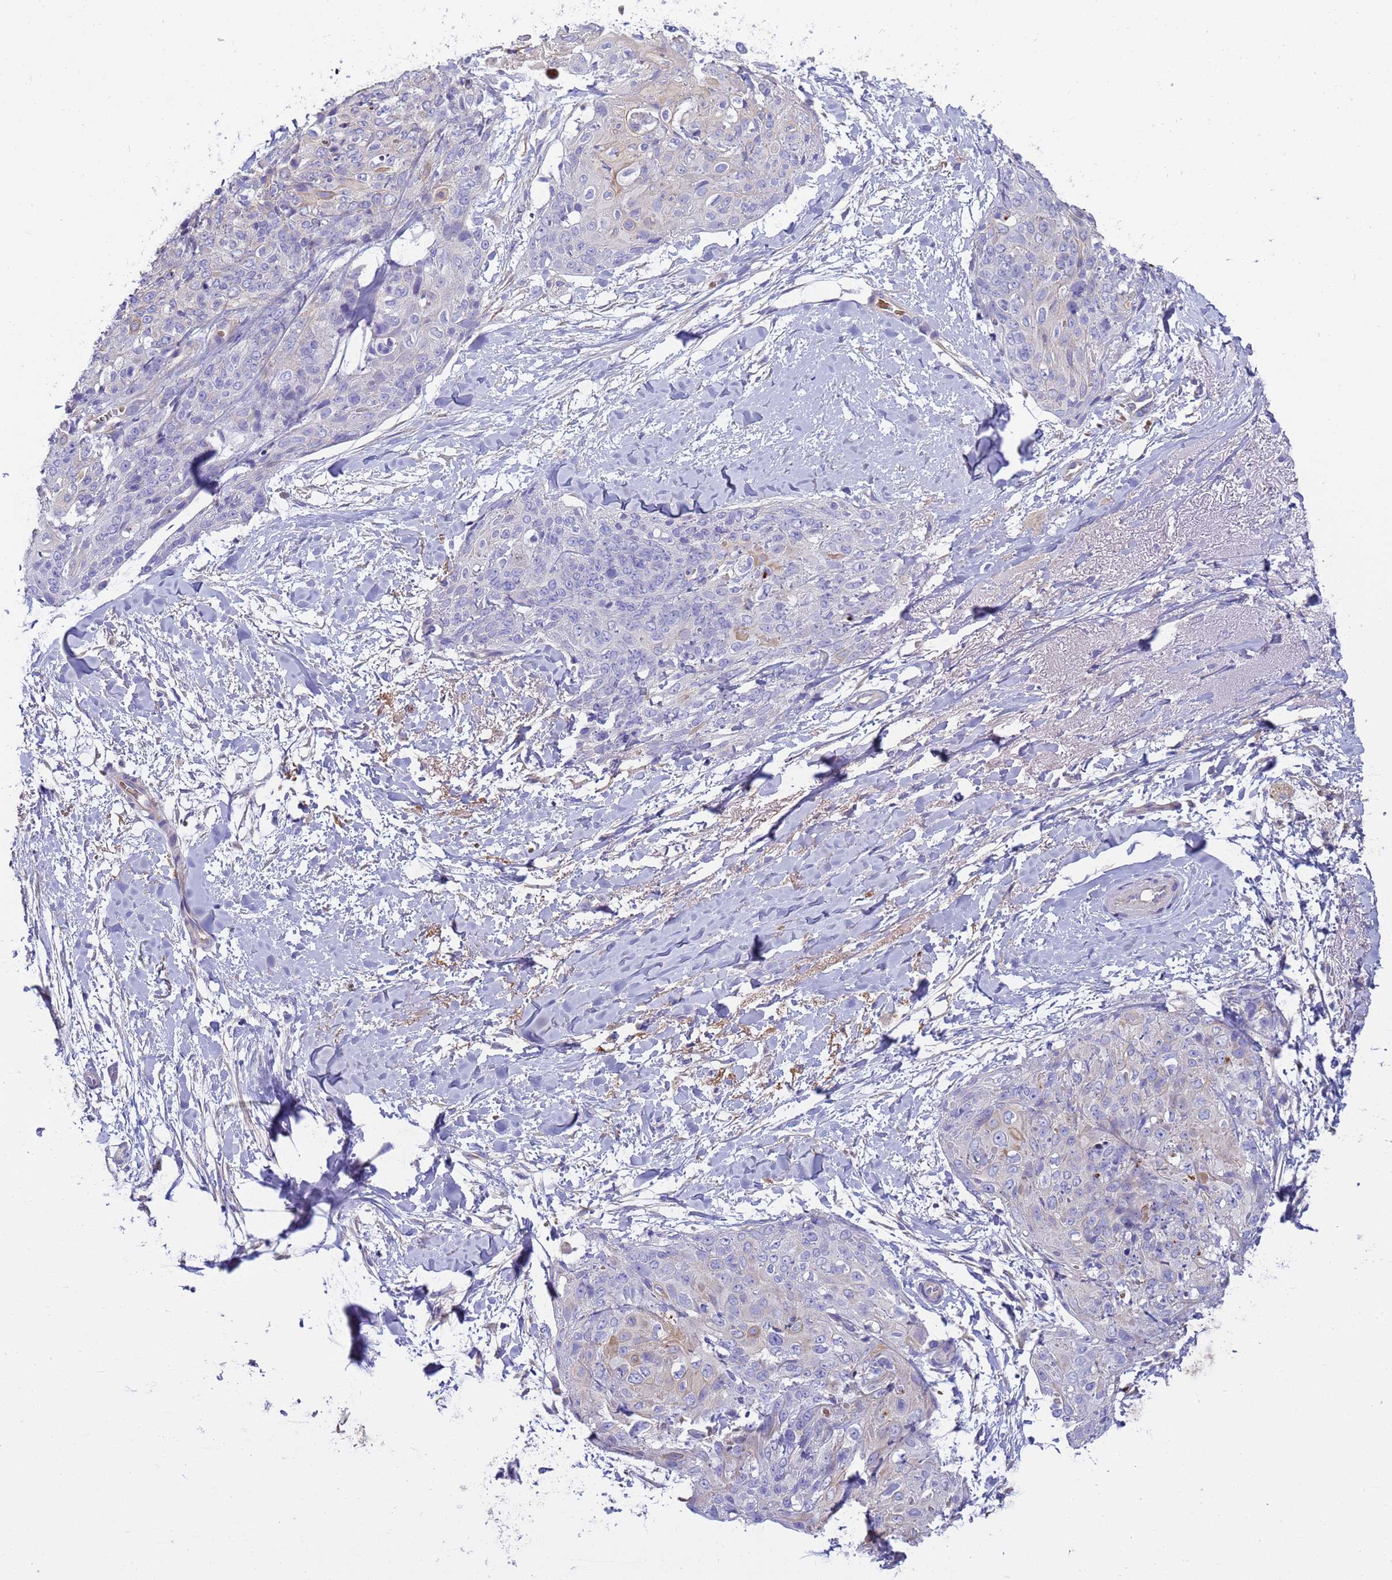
{"staining": {"intensity": "negative", "quantity": "none", "location": "none"}, "tissue": "skin cancer", "cell_type": "Tumor cells", "image_type": "cancer", "snomed": [{"axis": "morphology", "description": "Squamous cell carcinoma, NOS"}, {"axis": "topography", "description": "Skin"}, {"axis": "topography", "description": "Vulva"}], "caption": "DAB immunohistochemical staining of skin cancer reveals no significant positivity in tumor cells.", "gene": "RIPPLY2", "patient": {"sex": "female", "age": 85}}